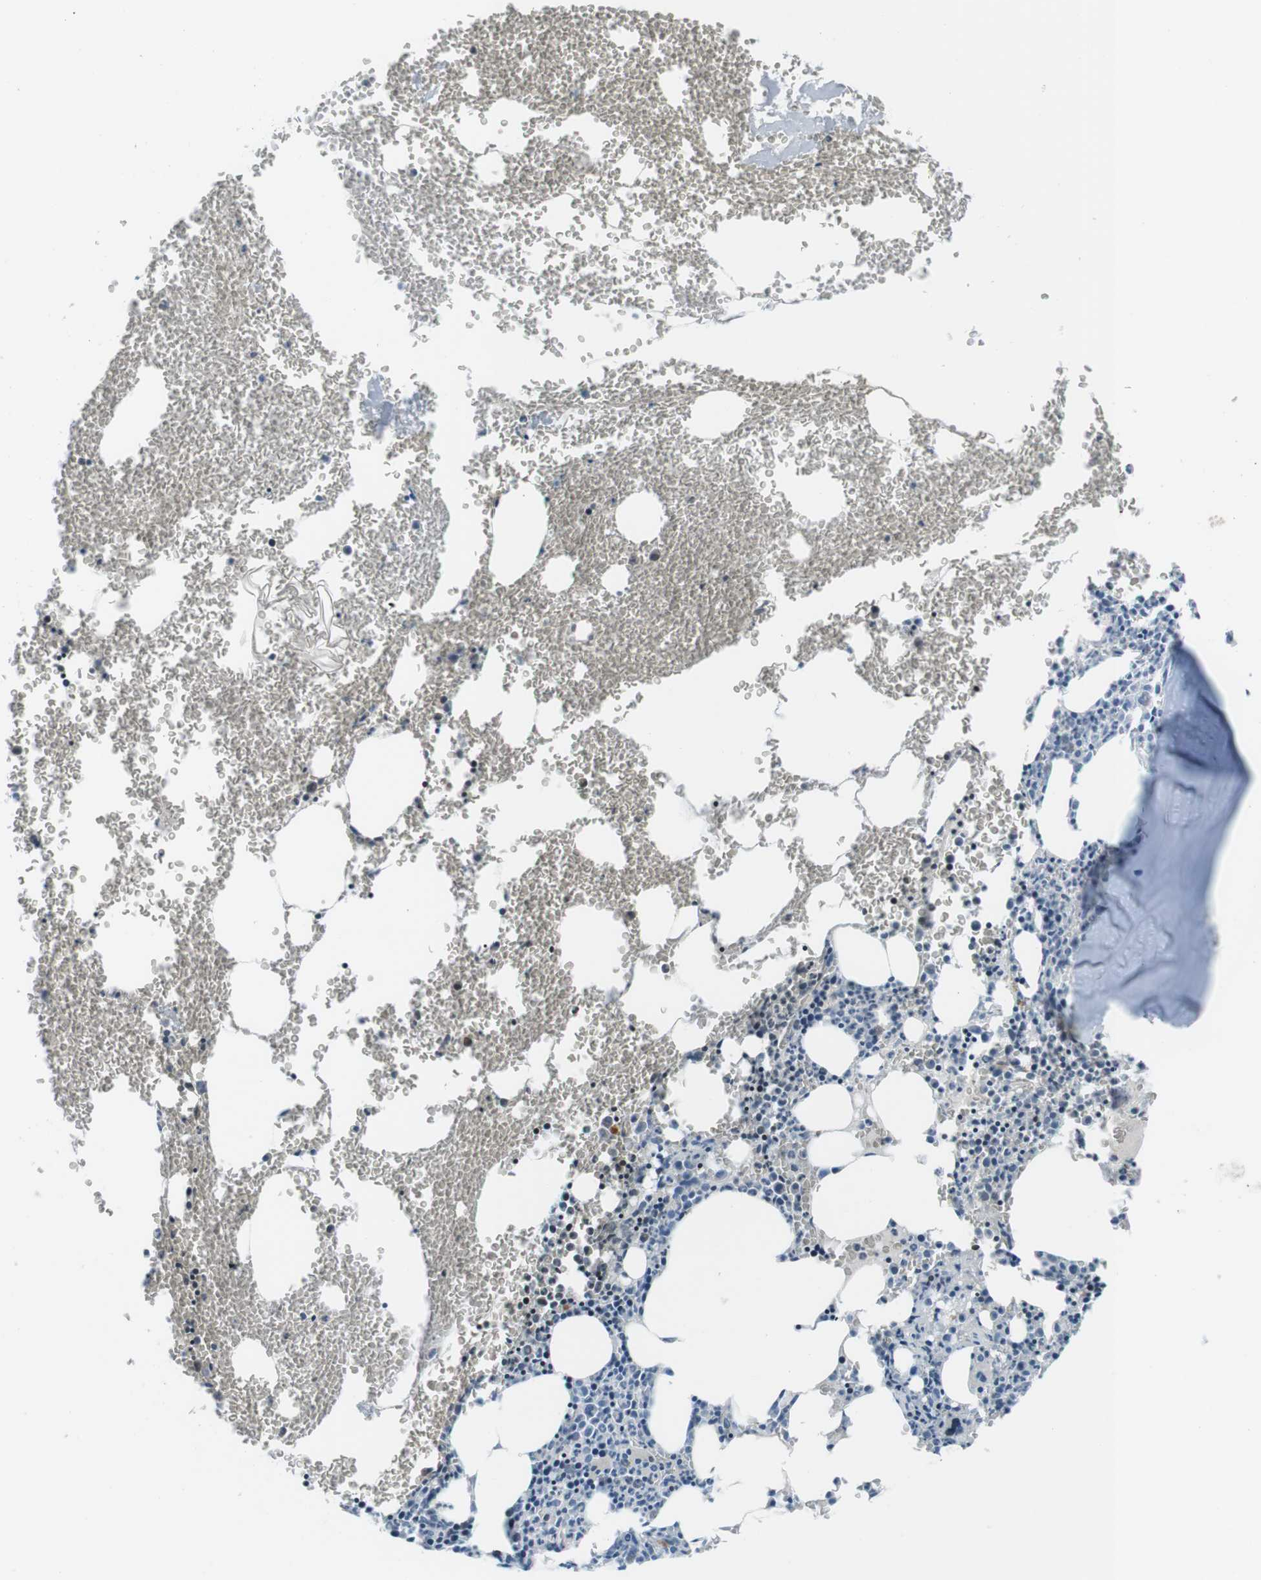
{"staining": {"intensity": "weak", "quantity": "<25%", "location": "cytoplasmic/membranous"}, "tissue": "bone marrow", "cell_type": "Hematopoietic cells", "image_type": "normal", "snomed": [{"axis": "morphology", "description": "Normal tissue, NOS"}, {"axis": "morphology", "description": "Inflammation, NOS"}, {"axis": "topography", "description": "Bone marrow"}], "caption": "This is a photomicrograph of immunohistochemistry (IHC) staining of benign bone marrow, which shows no positivity in hematopoietic cells.", "gene": "FCRLA", "patient": {"sex": "female", "age": 56}}